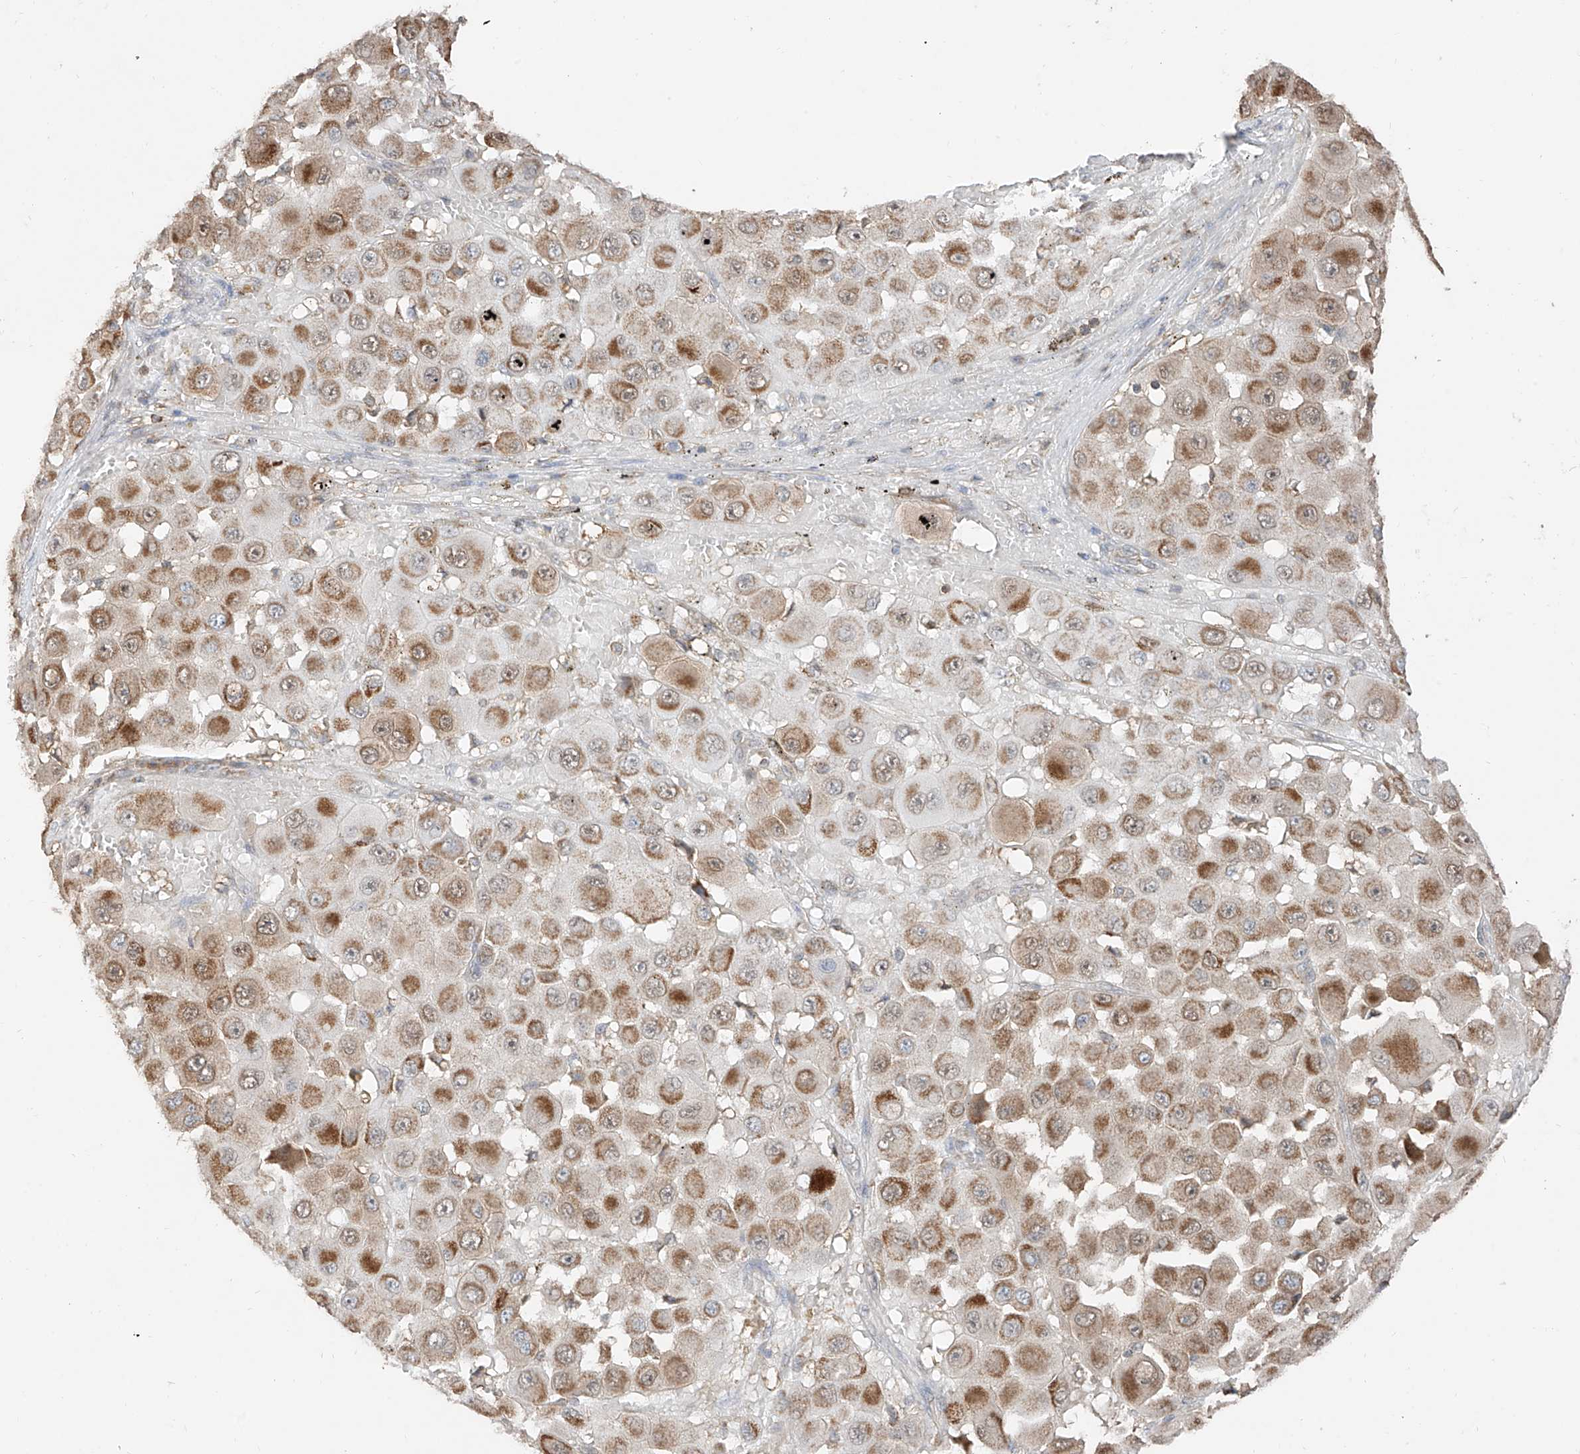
{"staining": {"intensity": "moderate", "quantity": ">75%", "location": "cytoplasmic/membranous"}, "tissue": "melanoma", "cell_type": "Tumor cells", "image_type": "cancer", "snomed": [{"axis": "morphology", "description": "Malignant melanoma, NOS"}, {"axis": "topography", "description": "Skin"}], "caption": "Protein staining reveals moderate cytoplasmic/membranous expression in approximately >75% of tumor cells in malignant melanoma.", "gene": "ETHE1", "patient": {"sex": "female", "age": 81}}